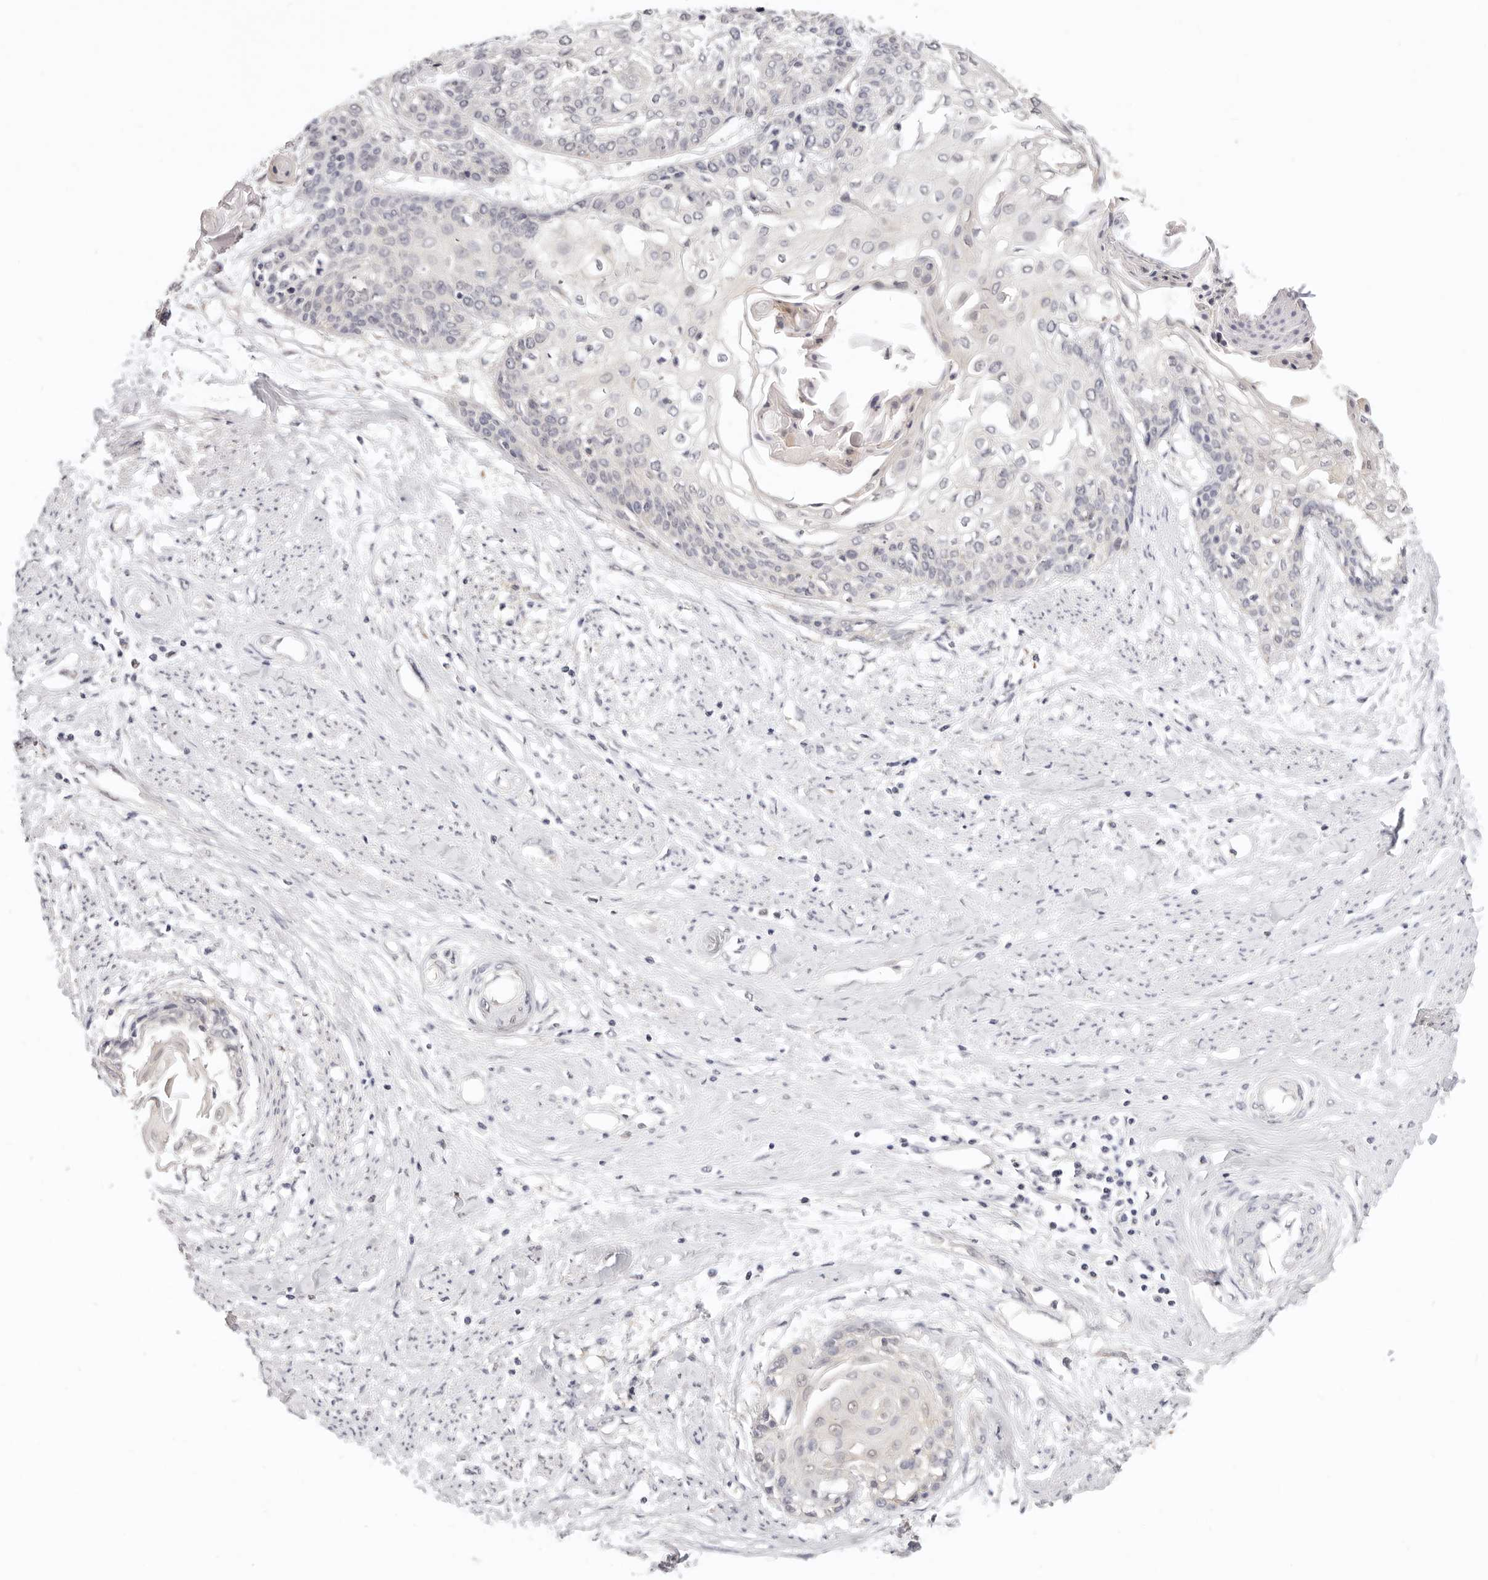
{"staining": {"intensity": "negative", "quantity": "none", "location": "none"}, "tissue": "cervical cancer", "cell_type": "Tumor cells", "image_type": "cancer", "snomed": [{"axis": "morphology", "description": "Squamous cell carcinoma, NOS"}, {"axis": "topography", "description": "Cervix"}], "caption": "Immunohistochemistry (IHC) photomicrograph of neoplastic tissue: cervical cancer stained with DAB (3,3'-diaminobenzidine) shows no significant protein expression in tumor cells.", "gene": "GGPS1", "patient": {"sex": "female", "age": 57}}